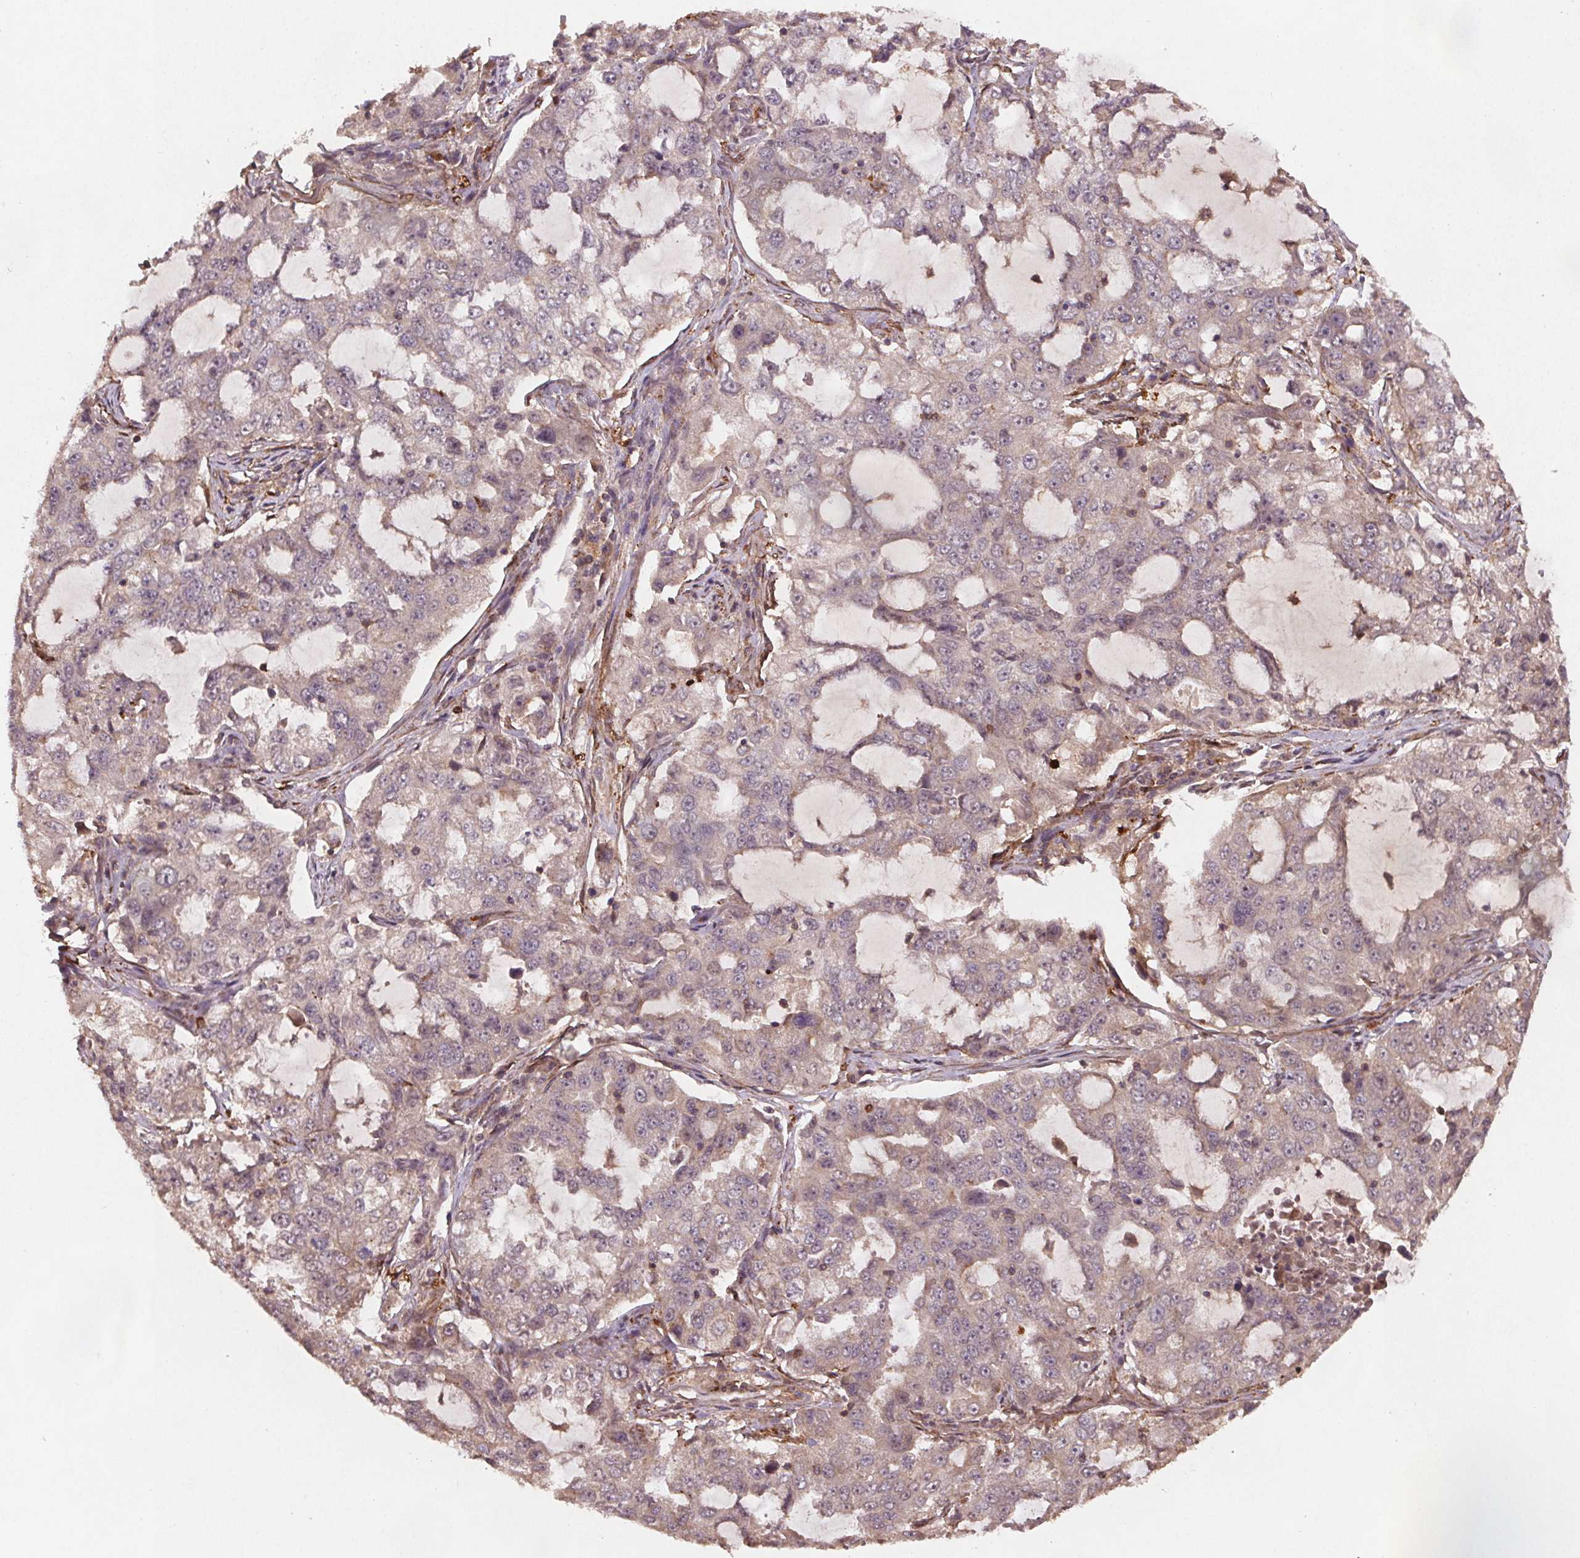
{"staining": {"intensity": "weak", "quantity": ">75%", "location": "cytoplasmic/membranous"}, "tissue": "lung cancer", "cell_type": "Tumor cells", "image_type": "cancer", "snomed": [{"axis": "morphology", "description": "Adenocarcinoma, NOS"}, {"axis": "topography", "description": "Lung"}], "caption": "Lung adenocarcinoma tissue demonstrates weak cytoplasmic/membranous positivity in approximately >75% of tumor cells, visualized by immunohistochemistry.", "gene": "SEC14L2", "patient": {"sex": "female", "age": 61}}